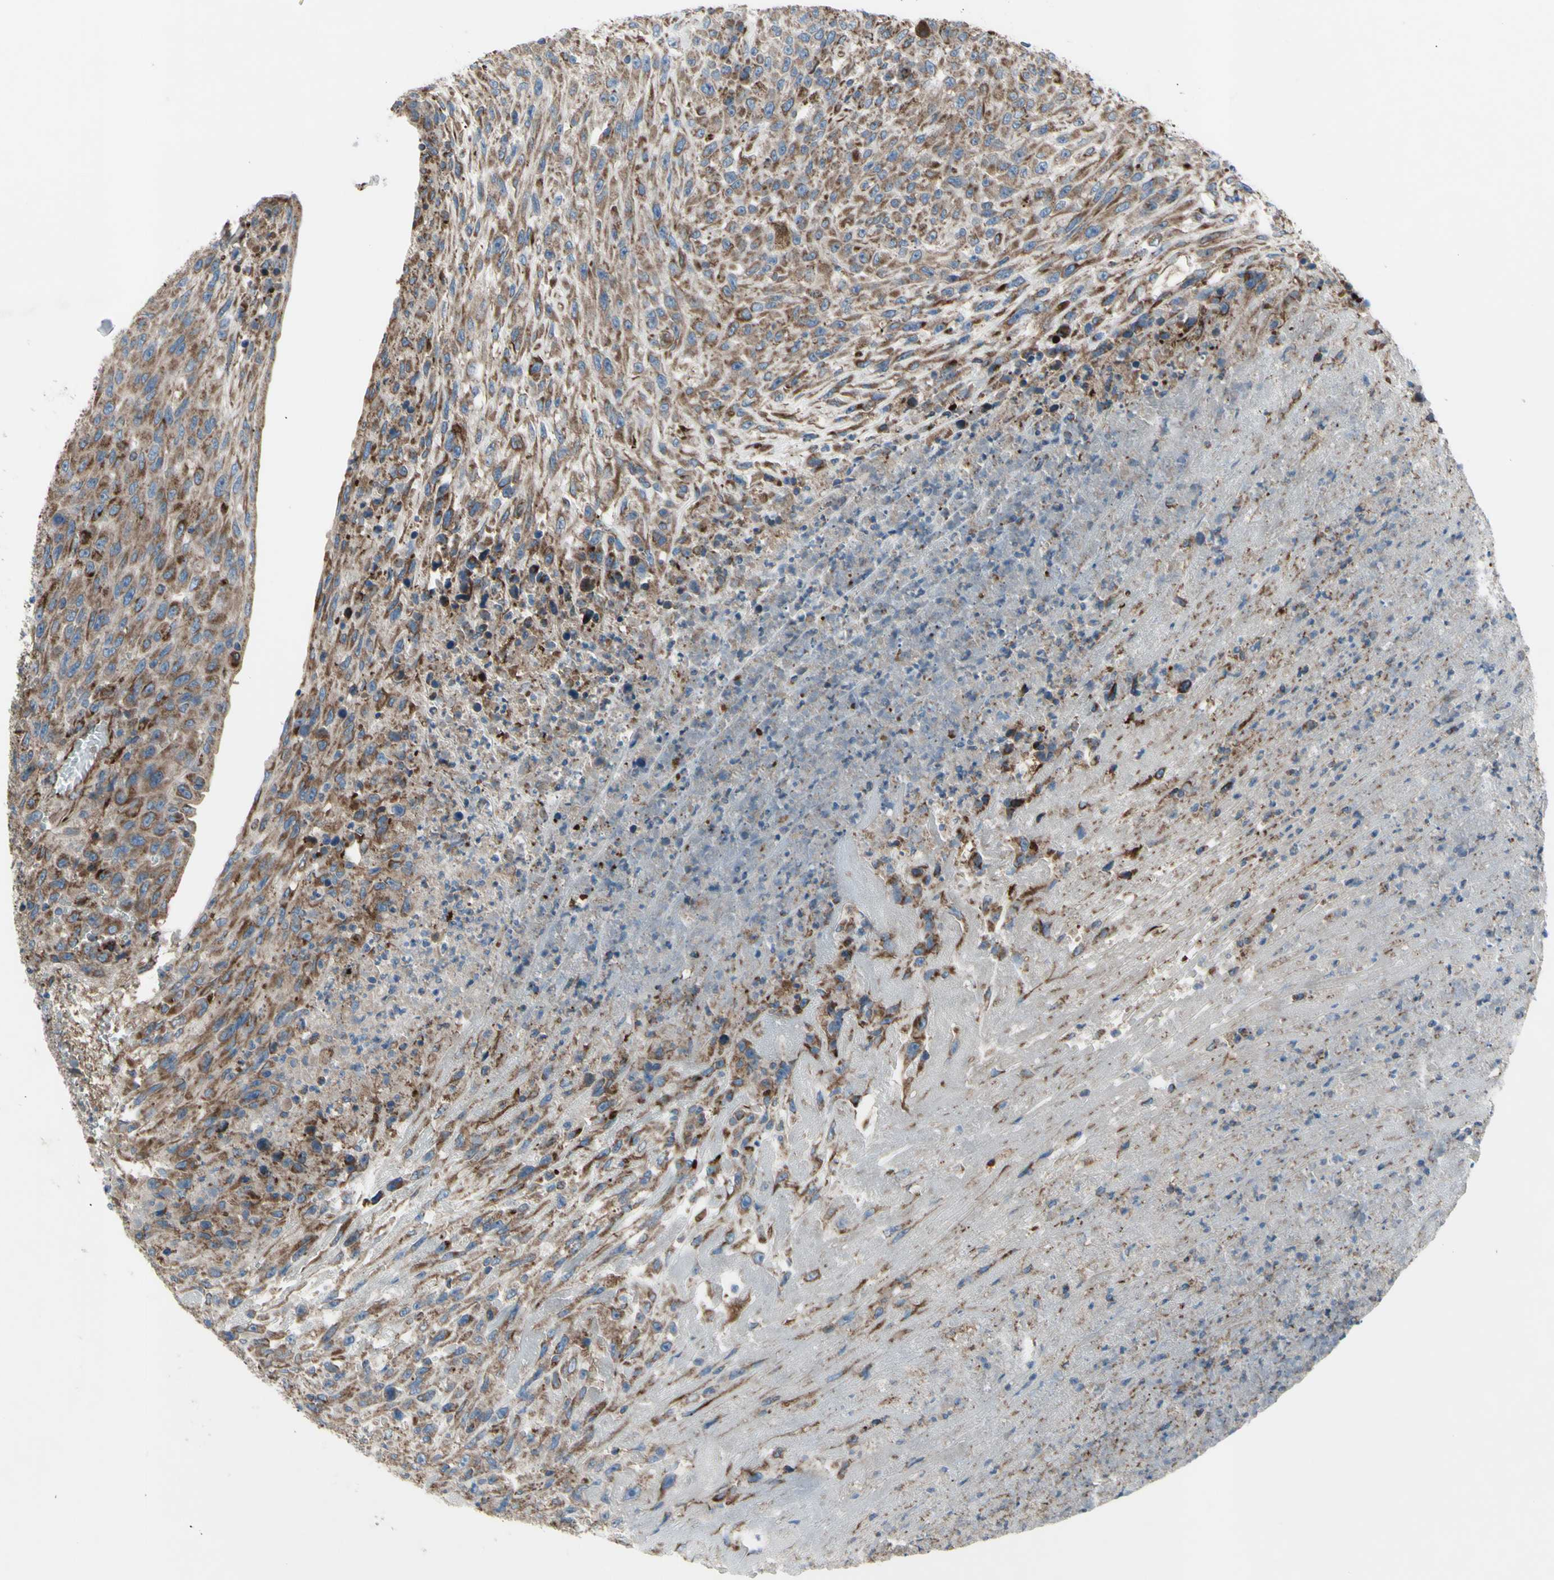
{"staining": {"intensity": "moderate", "quantity": ">75%", "location": "cytoplasmic/membranous"}, "tissue": "urothelial cancer", "cell_type": "Tumor cells", "image_type": "cancer", "snomed": [{"axis": "morphology", "description": "Urothelial carcinoma, High grade"}, {"axis": "topography", "description": "Urinary bladder"}], "caption": "Immunohistochemical staining of urothelial carcinoma (high-grade) demonstrates medium levels of moderate cytoplasmic/membranous protein positivity in about >75% of tumor cells.", "gene": "EMC7", "patient": {"sex": "male", "age": 66}}